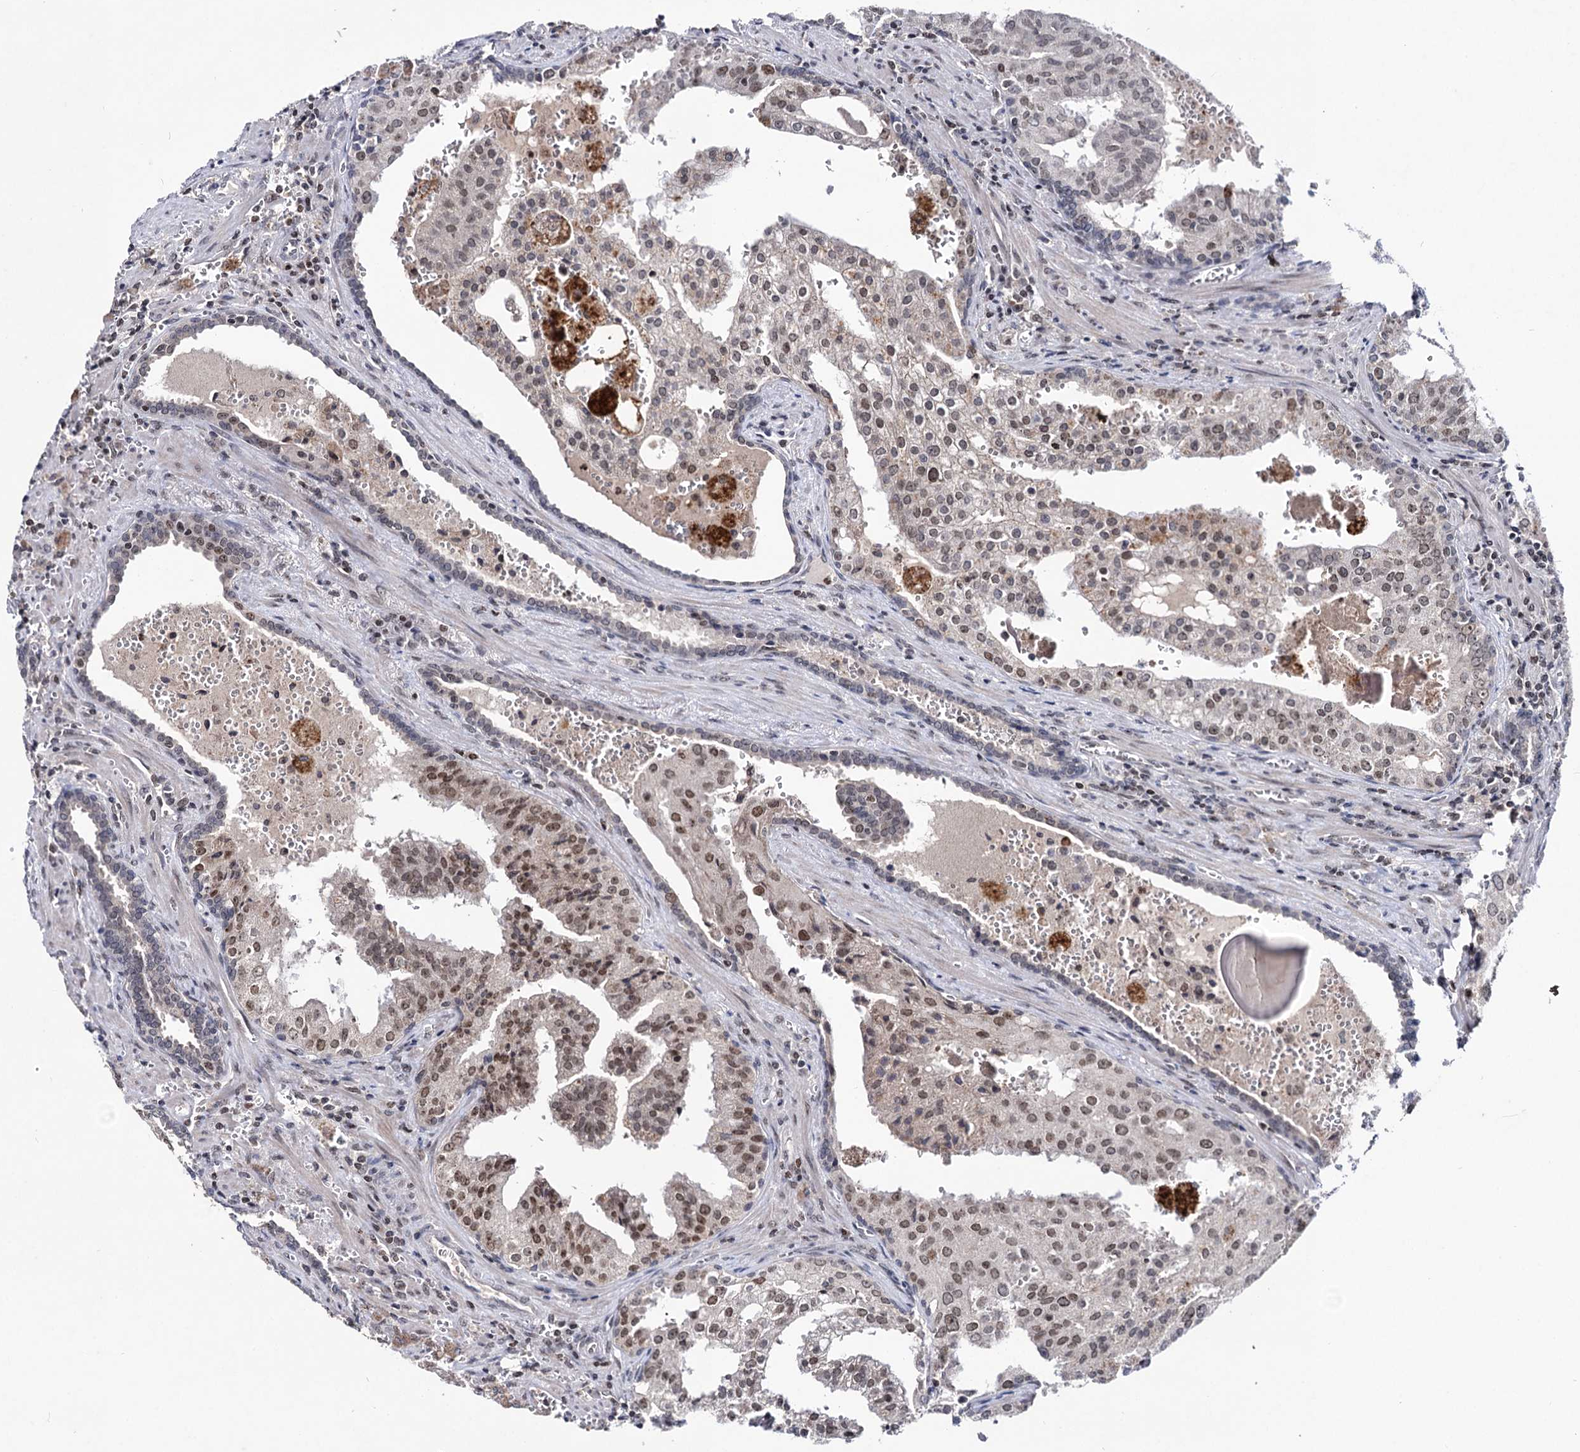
{"staining": {"intensity": "moderate", "quantity": ">75%", "location": "nuclear"}, "tissue": "prostate cancer", "cell_type": "Tumor cells", "image_type": "cancer", "snomed": [{"axis": "morphology", "description": "Adenocarcinoma, High grade"}, {"axis": "topography", "description": "Prostate"}], "caption": "Tumor cells exhibit moderate nuclear expression in about >75% of cells in prostate cancer.", "gene": "SMCHD1", "patient": {"sex": "male", "age": 68}}